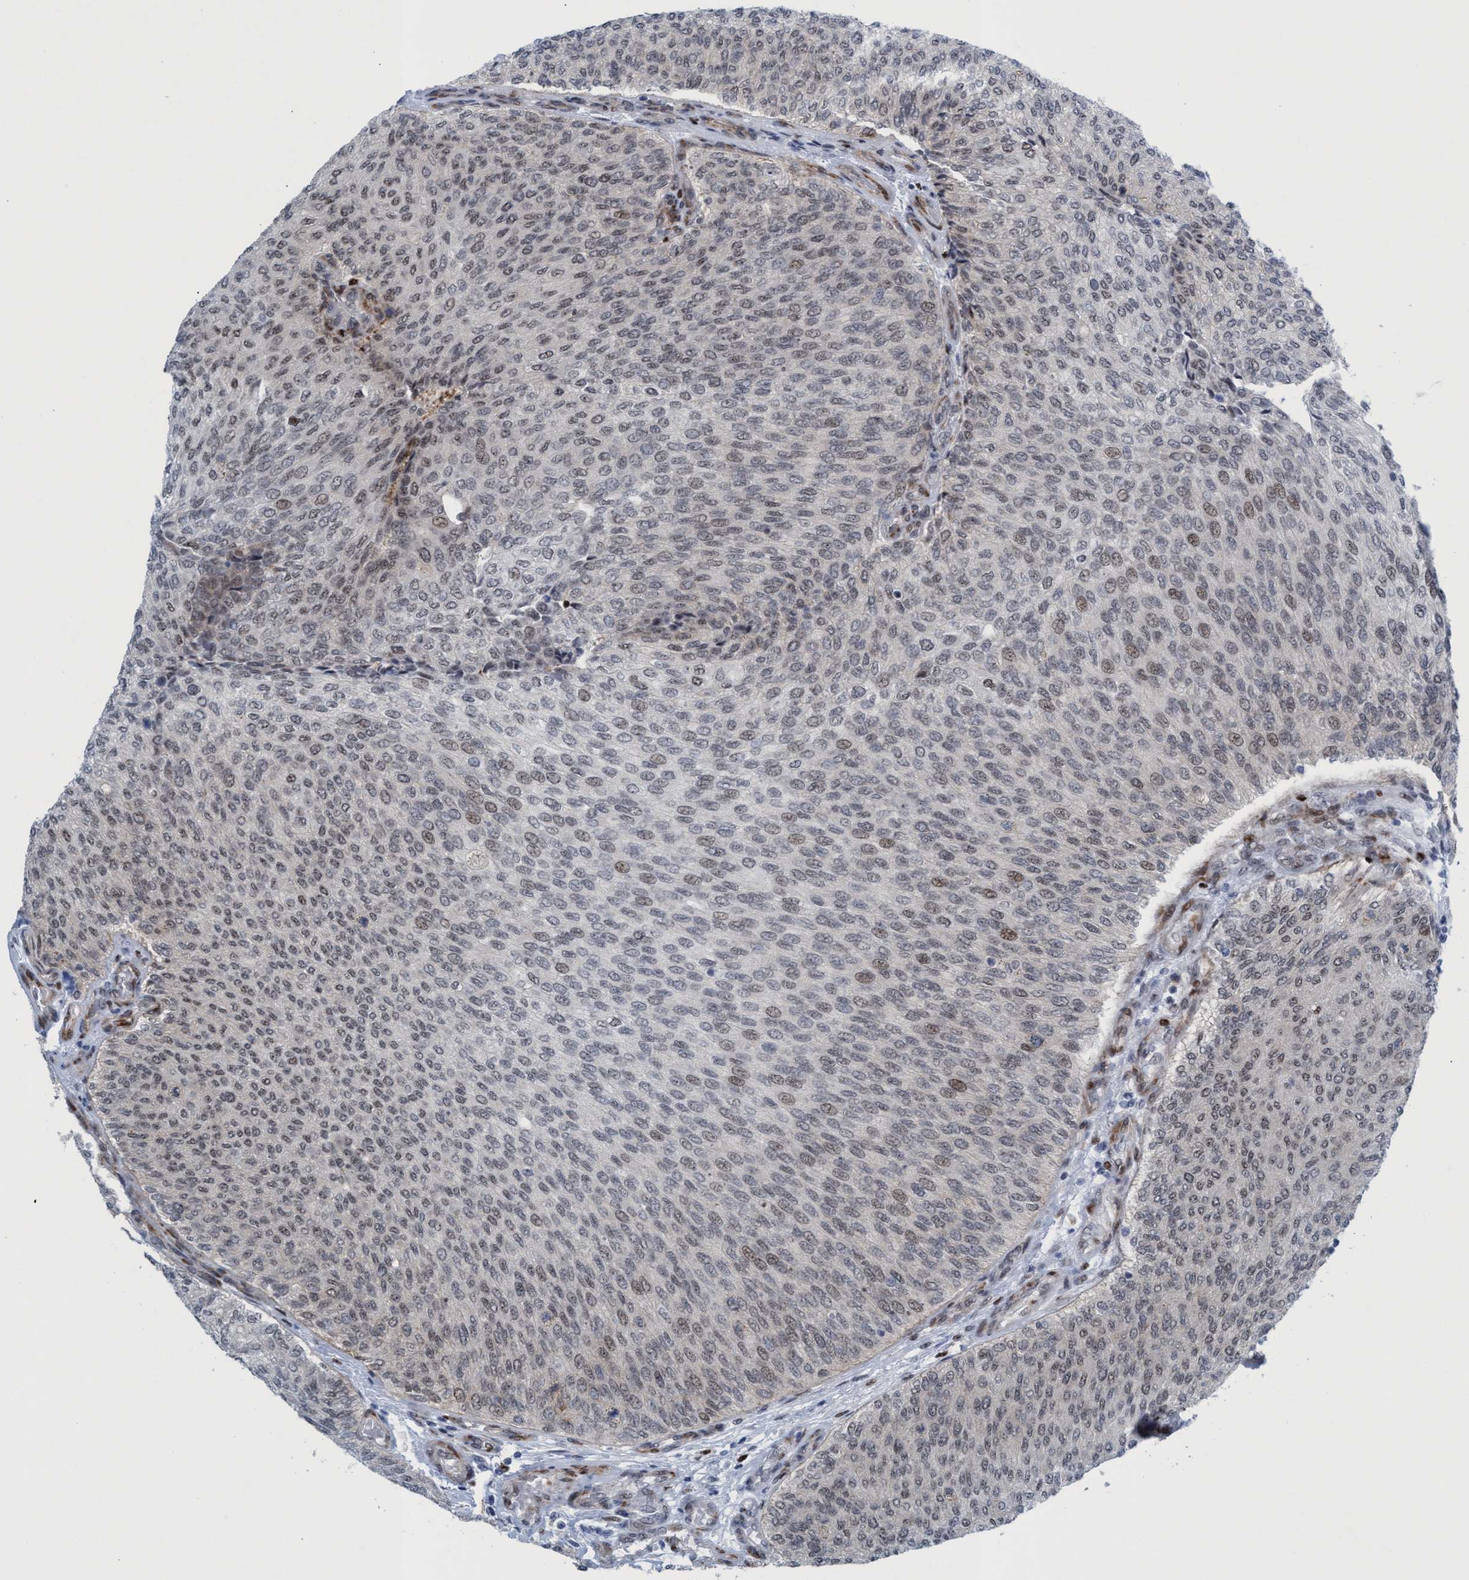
{"staining": {"intensity": "weak", "quantity": "25%-75%", "location": "nuclear"}, "tissue": "urothelial cancer", "cell_type": "Tumor cells", "image_type": "cancer", "snomed": [{"axis": "morphology", "description": "Urothelial carcinoma, Low grade"}, {"axis": "topography", "description": "Urinary bladder"}], "caption": "Protein expression analysis of urothelial carcinoma (low-grade) exhibits weak nuclear staining in approximately 25%-75% of tumor cells. (IHC, brightfield microscopy, high magnification).", "gene": "CWC27", "patient": {"sex": "female", "age": 79}}